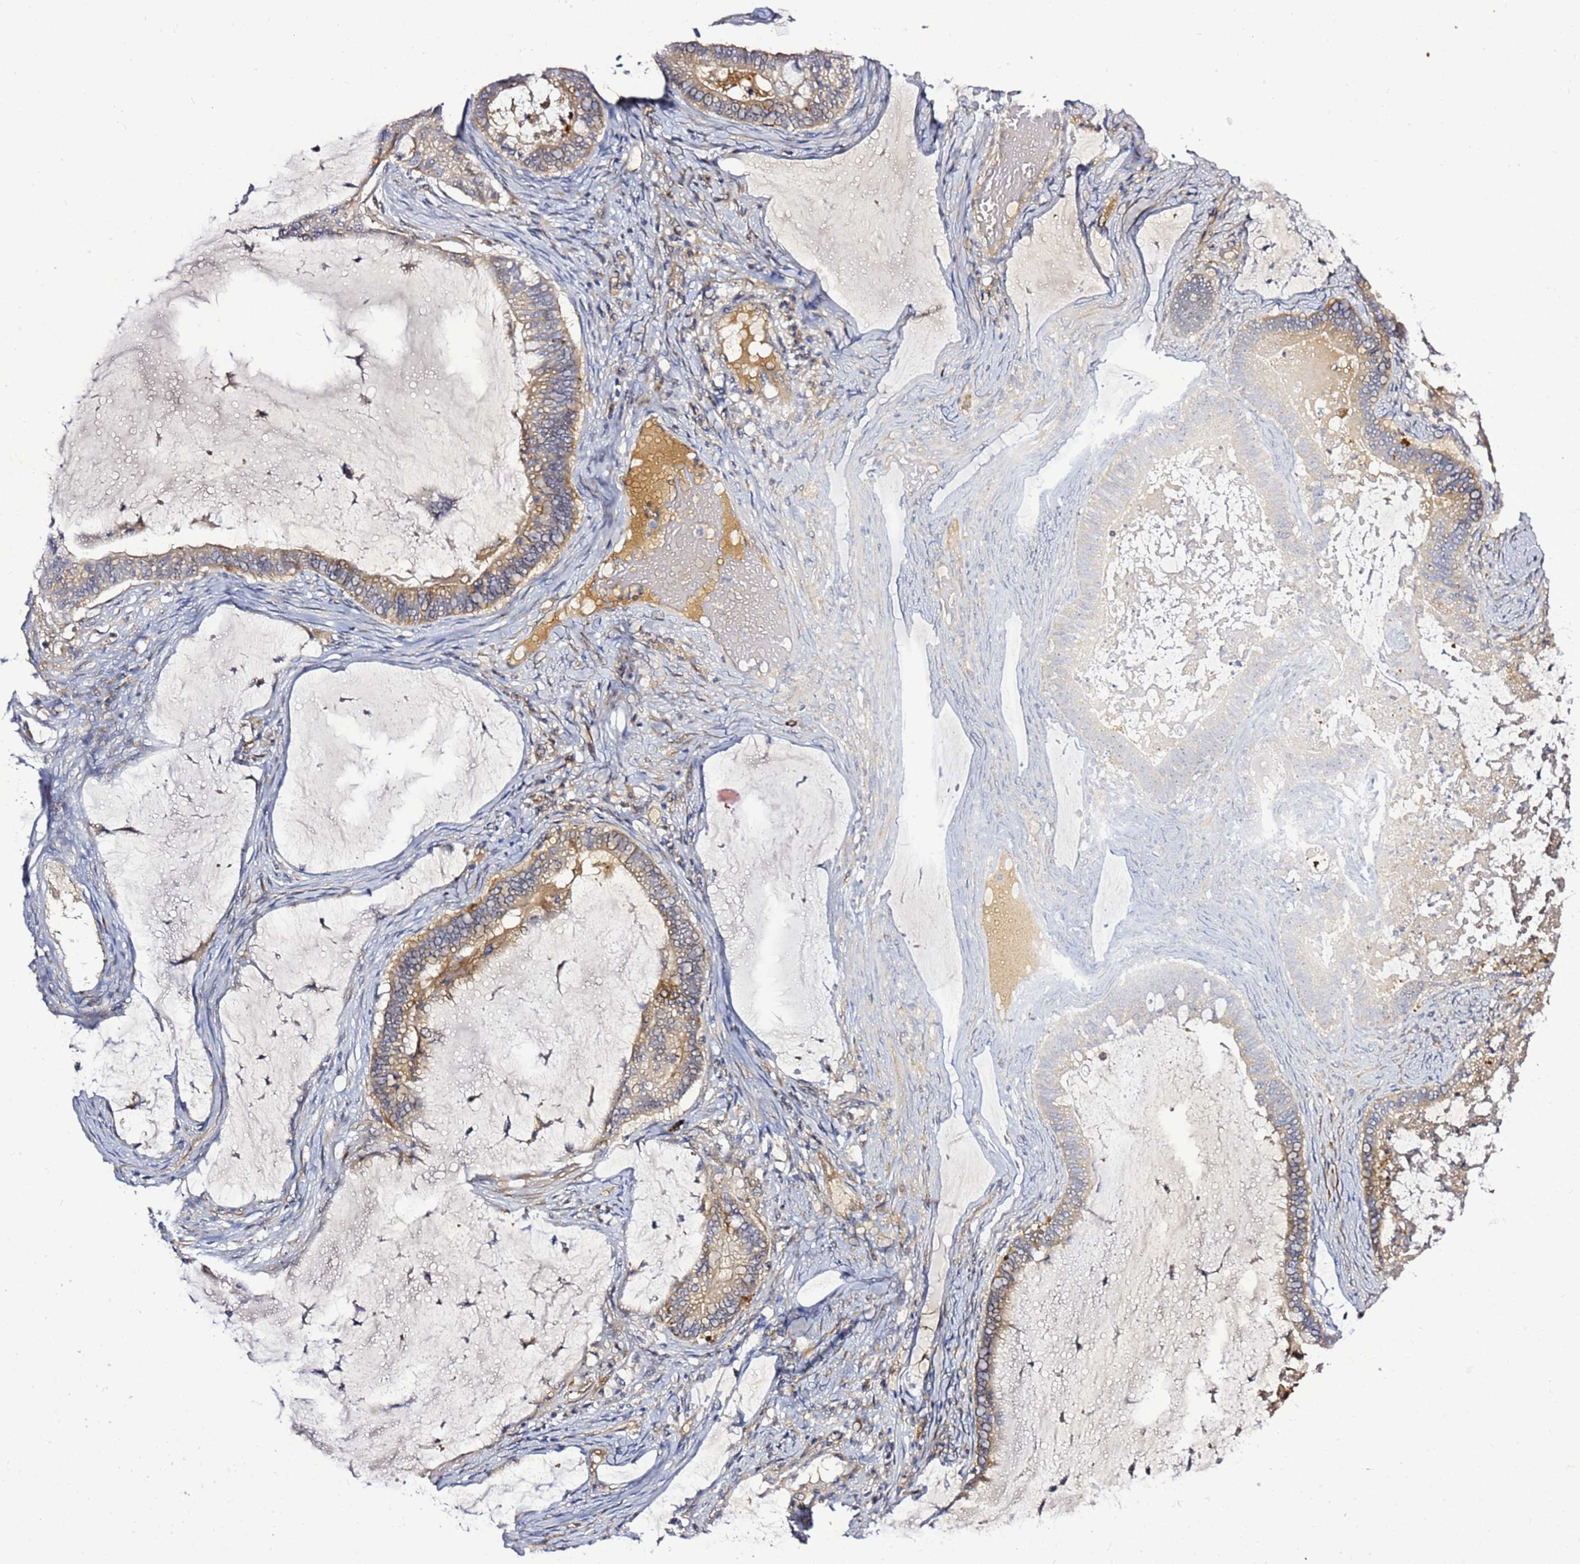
{"staining": {"intensity": "moderate", "quantity": ">75%", "location": "cytoplasmic/membranous"}, "tissue": "ovarian cancer", "cell_type": "Tumor cells", "image_type": "cancer", "snomed": [{"axis": "morphology", "description": "Cystadenocarcinoma, mucinous, NOS"}, {"axis": "topography", "description": "Ovary"}], "caption": "There is medium levels of moderate cytoplasmic/membranous expression in tumor cells of ovarian cancer (mucinous cystadenocarcinoma), as demonstrated by immunohistochemical staining (brown color).", "gene": "NOL8", "patient": {"sex": "female", "age": 61}}